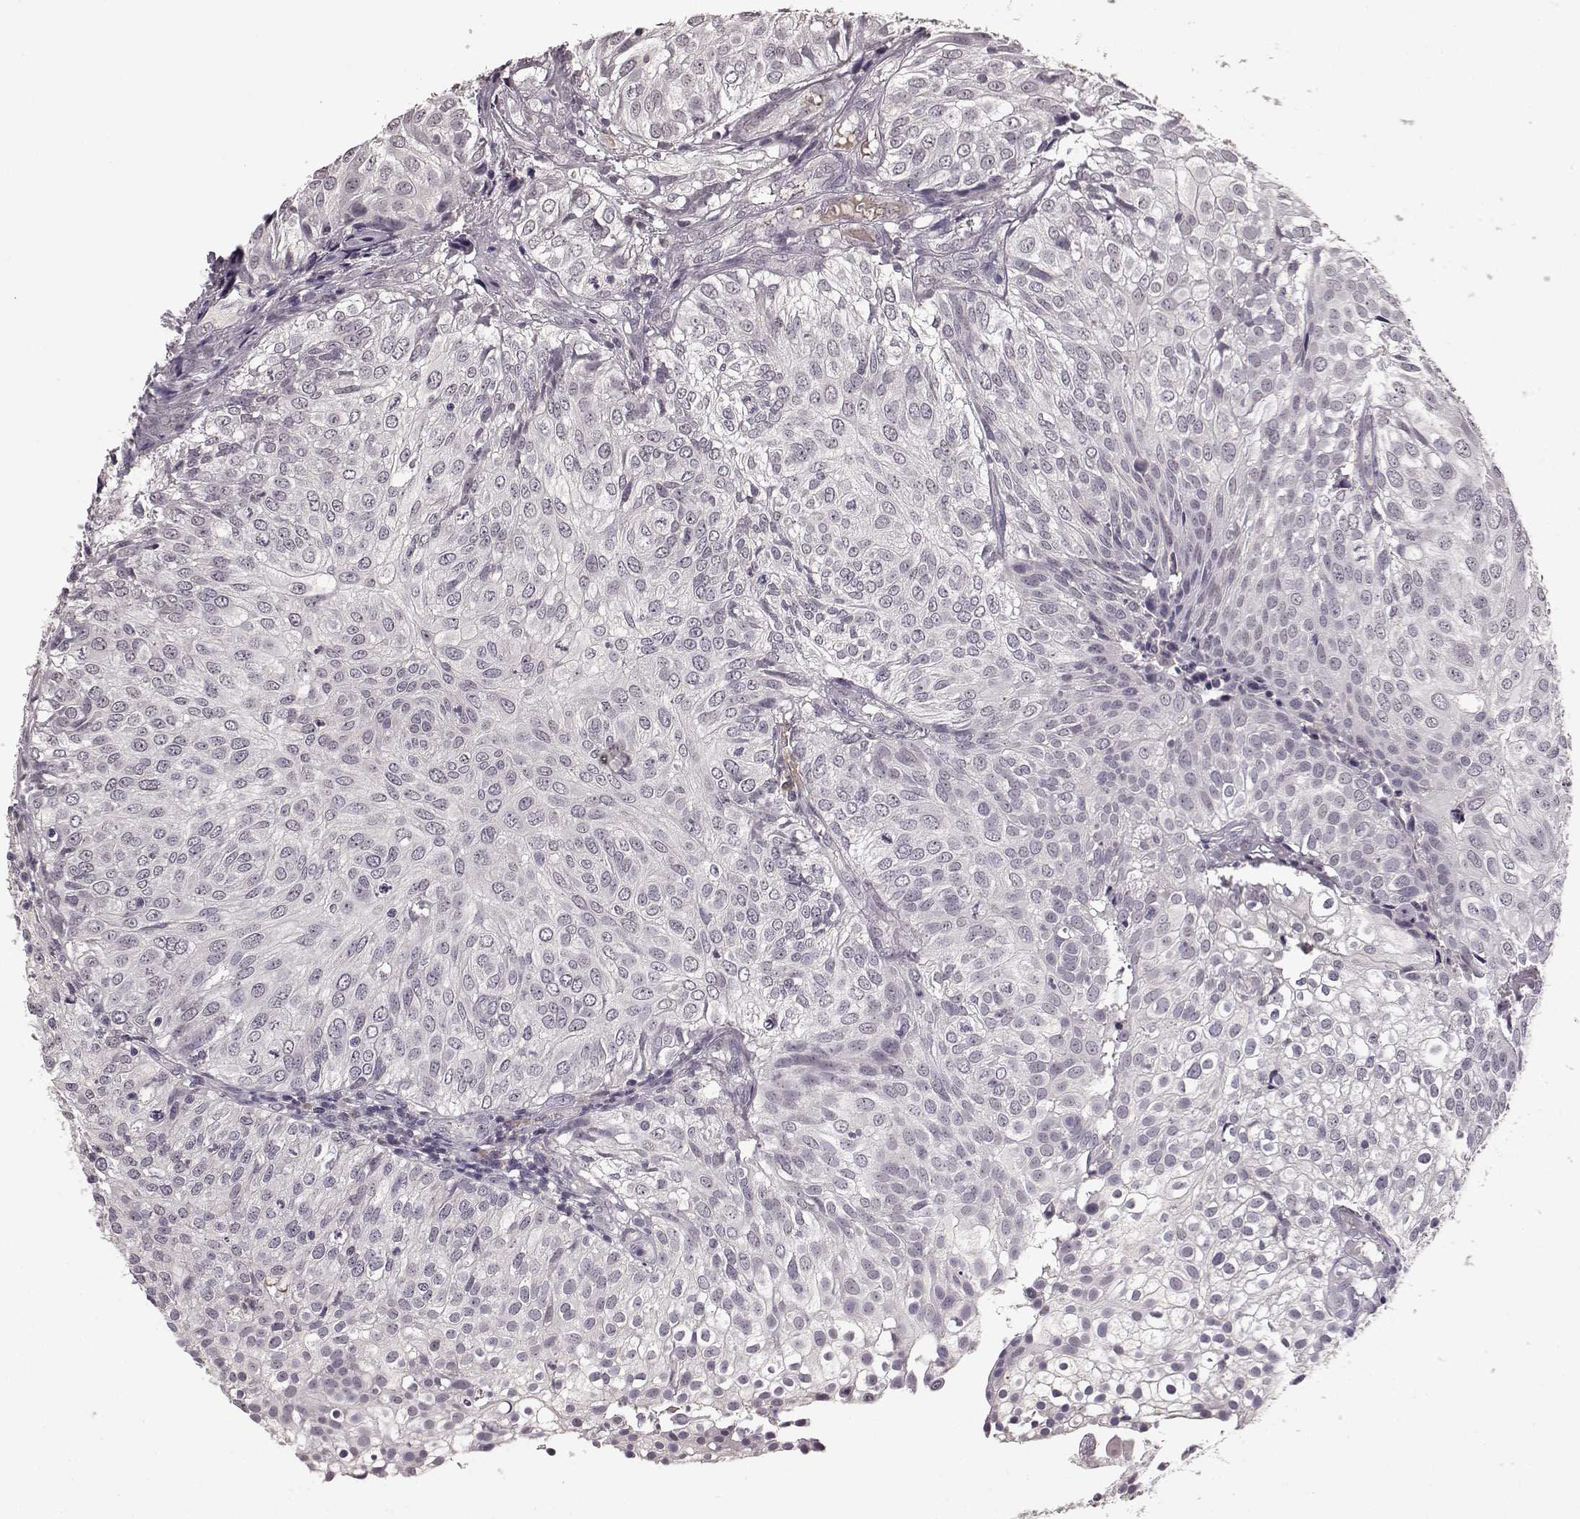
{"staining": {"intensity": "negative", "quantity": "none", "location": "none"}, "tissue": "urothelial cancer", "cell_type": "Tumor cells", "image_type": "cancer", "snomed": [{"axis": "morphology", "description": "Urothelial carcinoma, High grade"}, {"axis": "topography", "description": "Urinary bladder"}], "caption": "The immunohistochemistry histopathology image has no significant positivity in tumor cells of high-grade urothelial carcinoma tissue.", "gene": "NRL", "patient": {"sex": "female", "age": 79}}